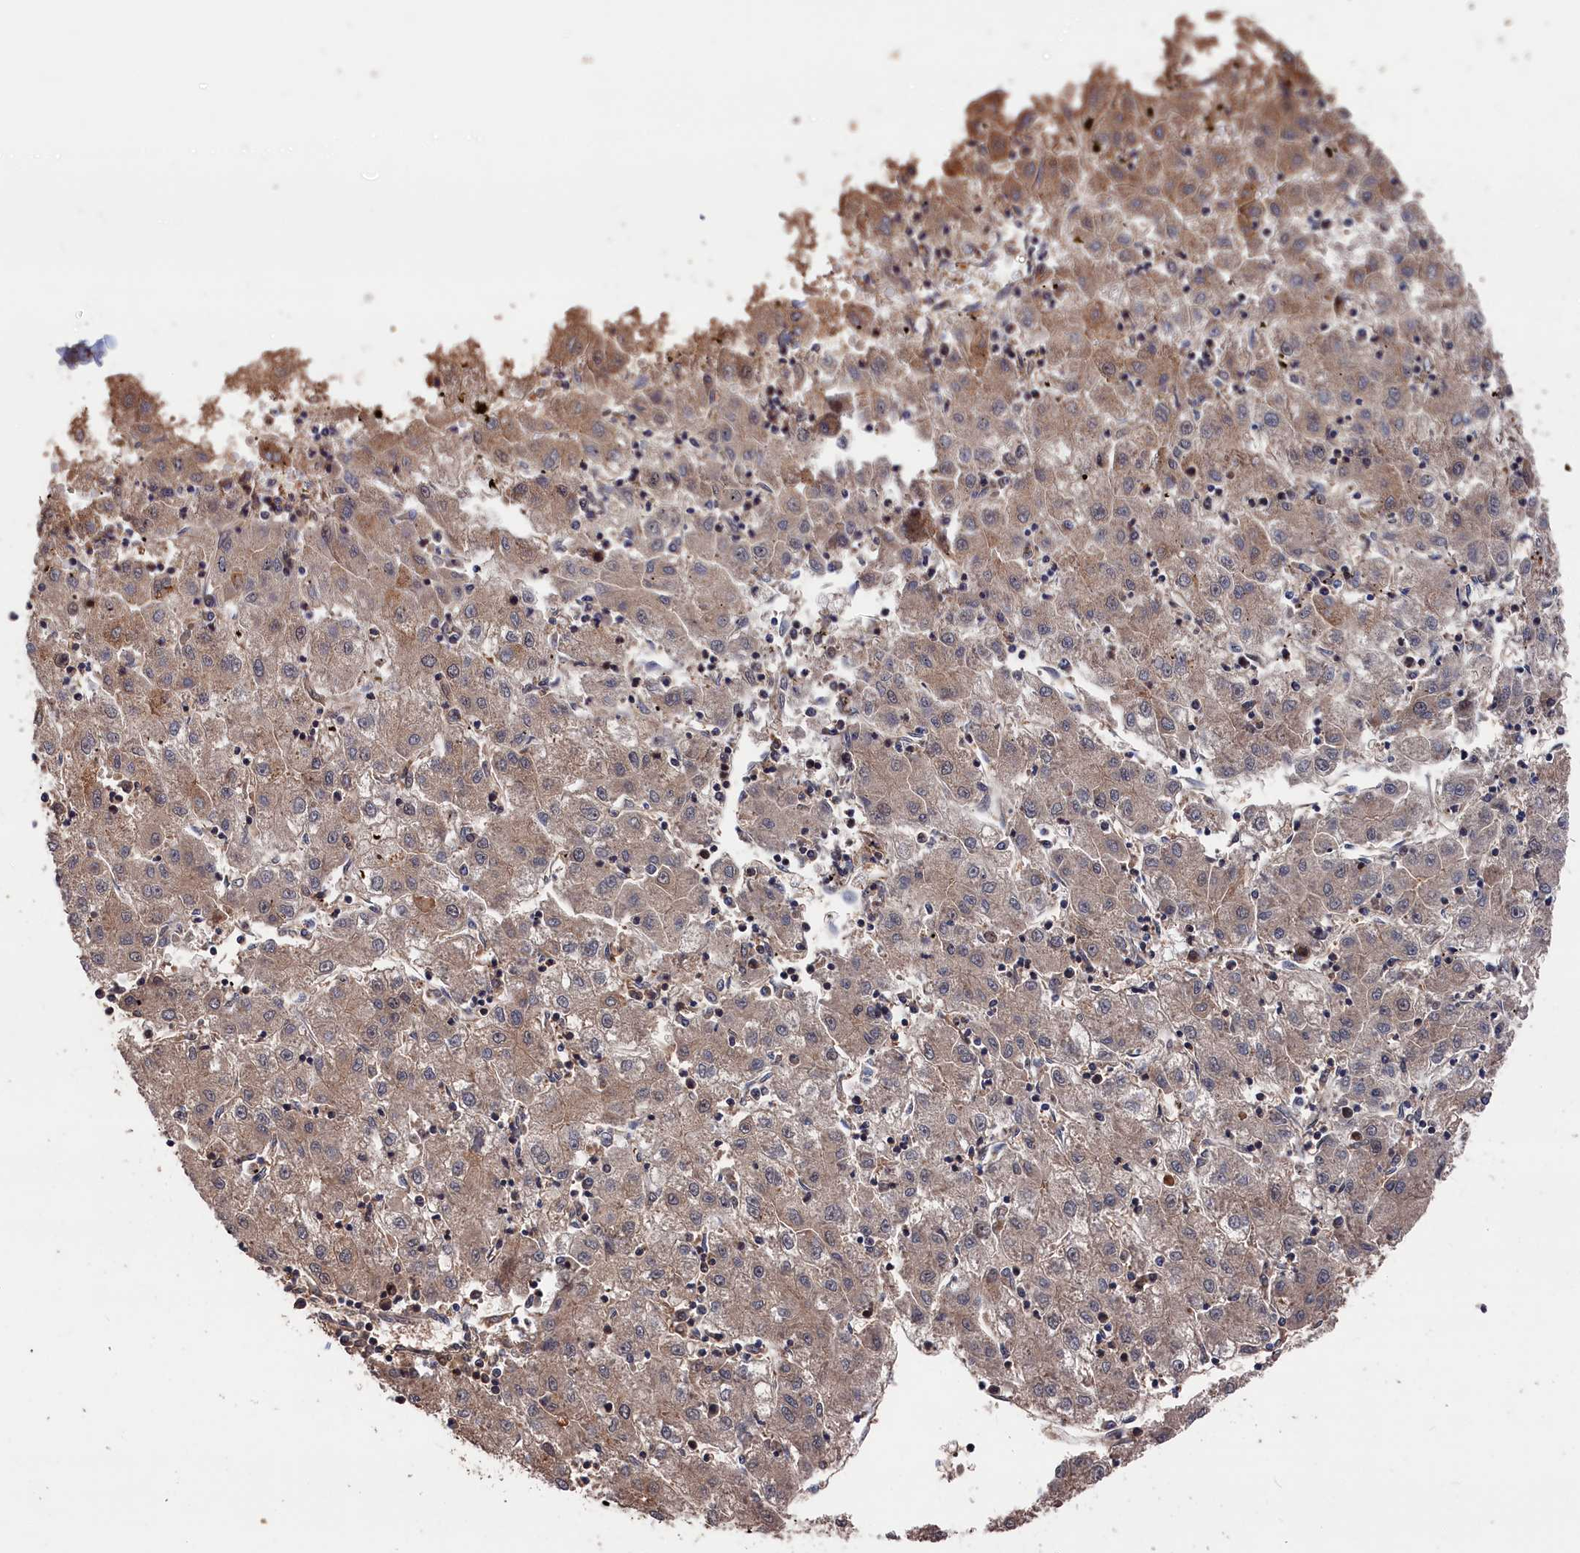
{"staining": {"intensity": "weak", "quantity": "25%-75%", "location": "cytoplasmic/membranous"}, "tissue": "liver cancer", "cell_type": "Tumor cells", "image_type": "cancer", "snomed": [{"axis": "morphology", "description": "Carcinoma, Hepatocellular, NOS"}, {"axis": "topography", "description": "Liver"}], "caption": "The micrograph shows a brown stain indicating the presence of a protein in the cytoplasmic/membranous of tumor cells in hepatocellular carcinoma (liver). The staining was performed using DAB (3,3'-diaminobenzidine) to visualize the protein expression in brown, while the nuclei were stained in blue with hematoxylin (Magnification: 20x).", "gene": "RMI2", "patient": {"sex": "male", "age": 72}}